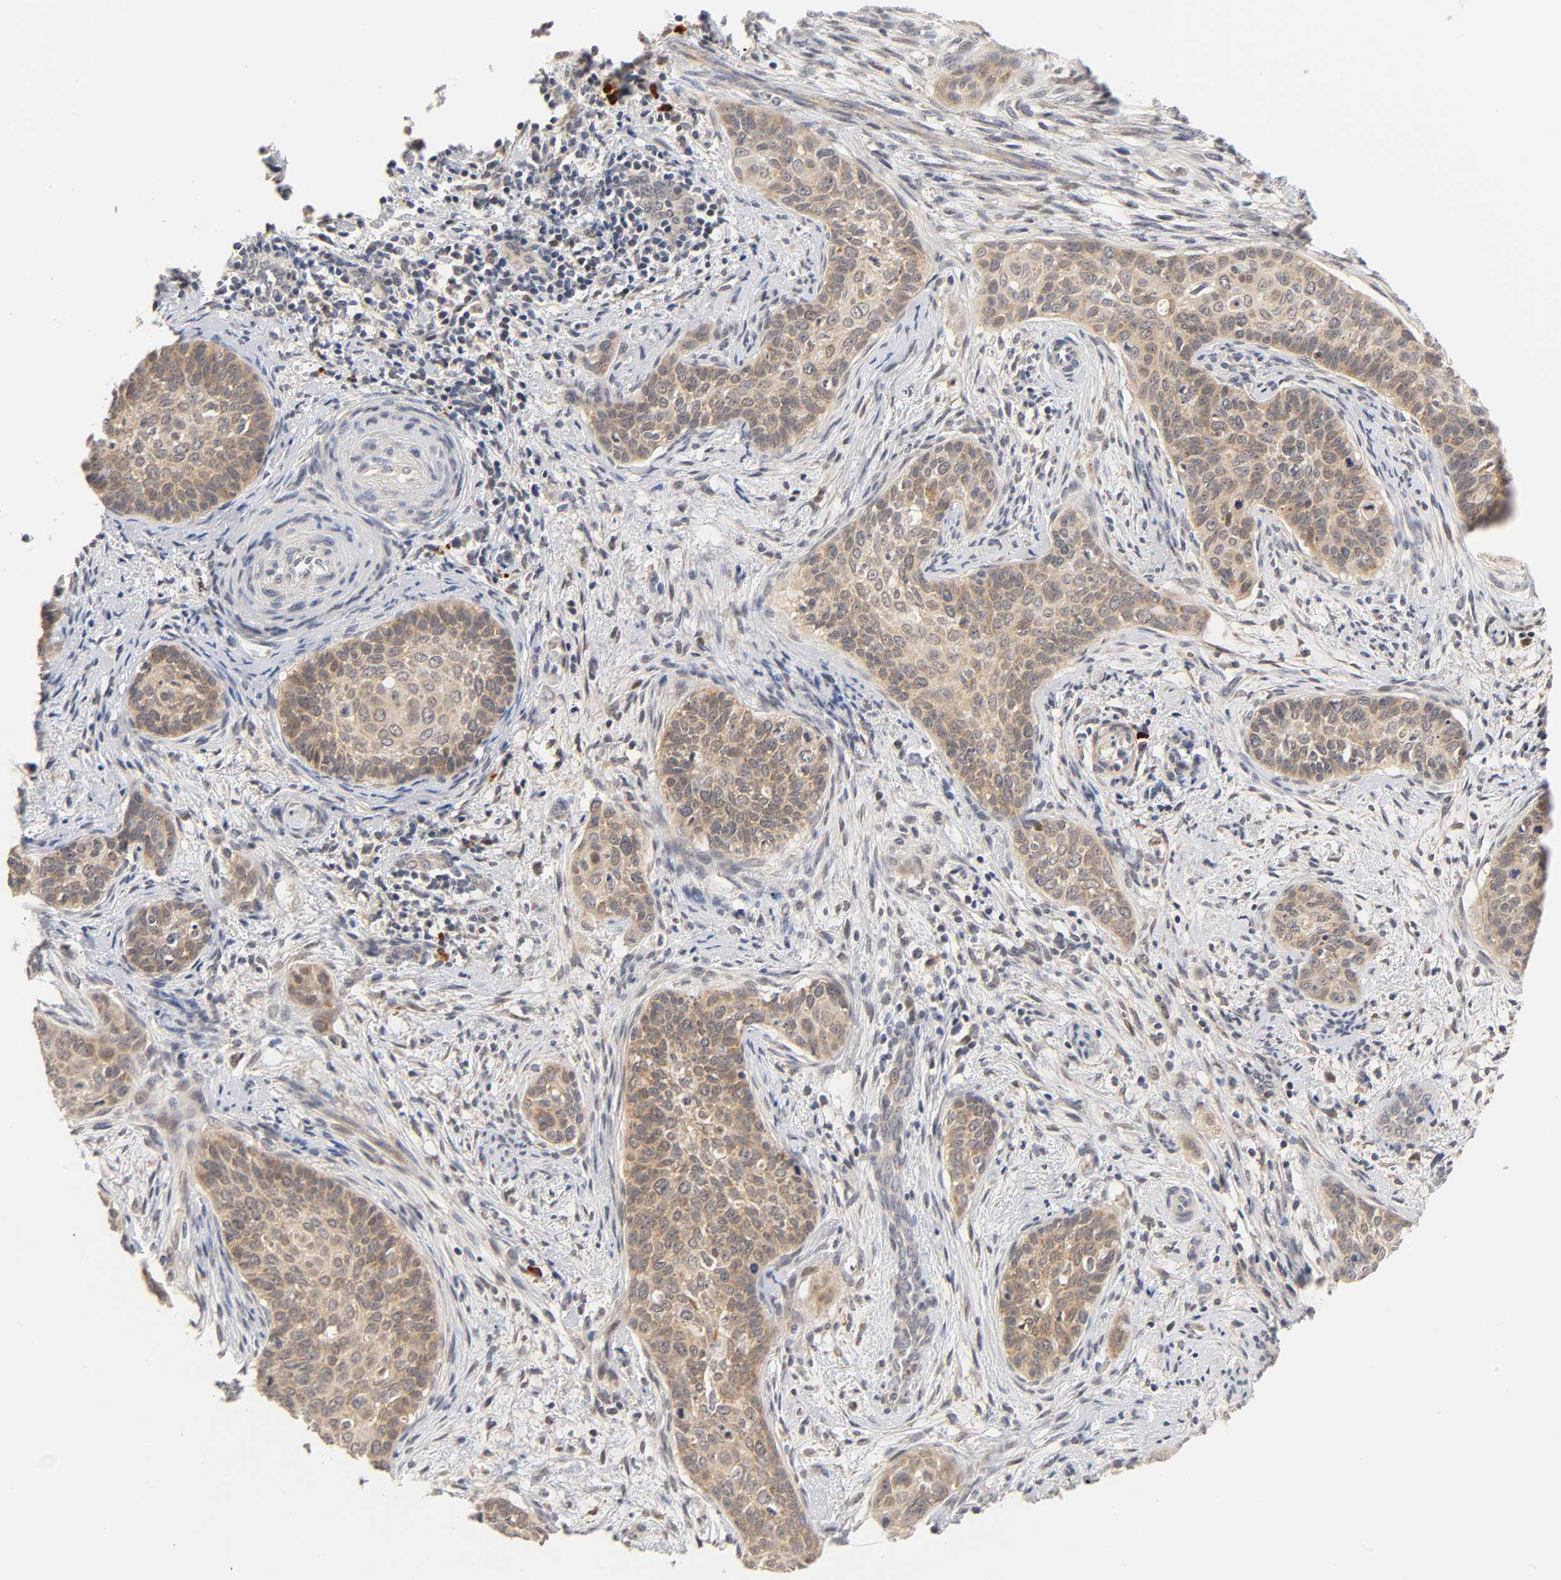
{"staining": {"intensity": "moderate", "quantity": ">75%", "location": "cytoplasmic/membranous"}, "tissue": "cervical cancer", "cell_type": "Tumor cells", "image_type": "cancer", "snomed": [{"axis": "morphology", "description": "Squamous cell carcinoma, NOS"}, {"axis": "topography", "description": "Cervix"}], "caption": "Protein expression analysis of cervical cancer demonstrates moderate cytoplasmic/membranous positivity in approximately >75% of tumor cells.", "gene": "GSTZ1", "patient": {"sex": "female", "age": 33}}